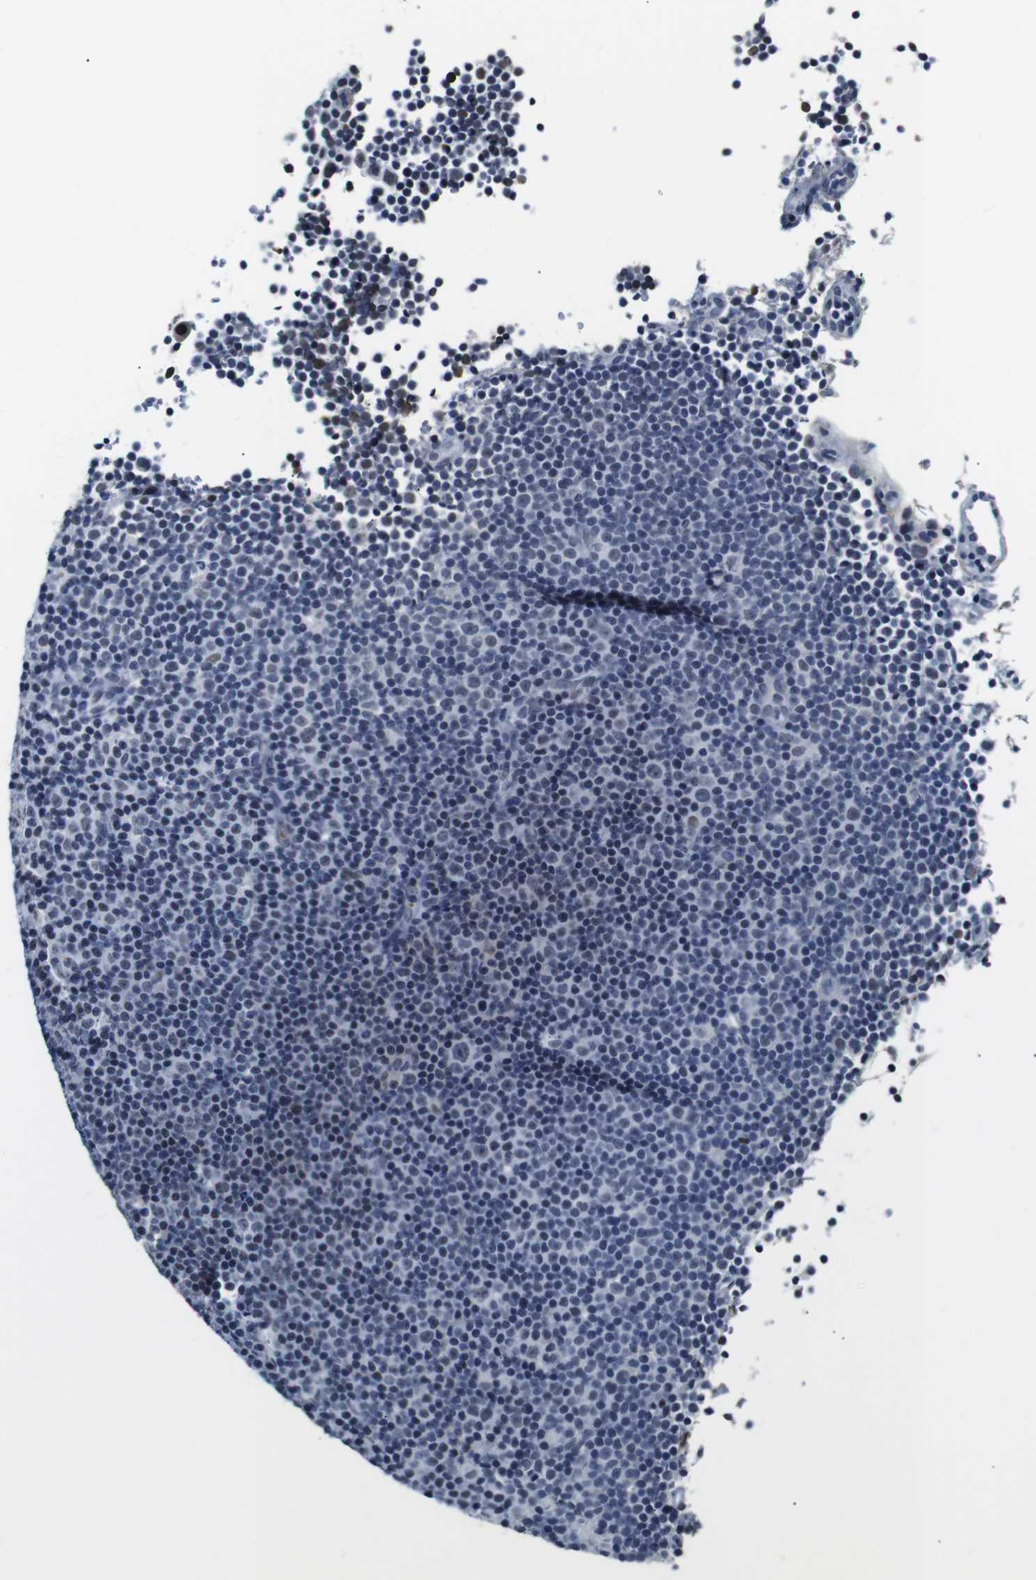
{"staining": {"intensity": "weak", "quantity": "<25%", "location": "nuclear"}, "tissue": "lymphoma", "cell_type": "Tumor cells", "image_type": "cancer", "snomed": [{"axis": "morphology", "description": "Malignant lymphoma, non-Hodgkin's type, Low grade"}, {"axis": "topography", "description": "Lymph node"}], "caption": "Human lymphoma stained for a protein using immunohistochemistry shows no expression in tumor cells.", "gene": "ILDR2", "patient": {"sex": "female", "age": 67}}